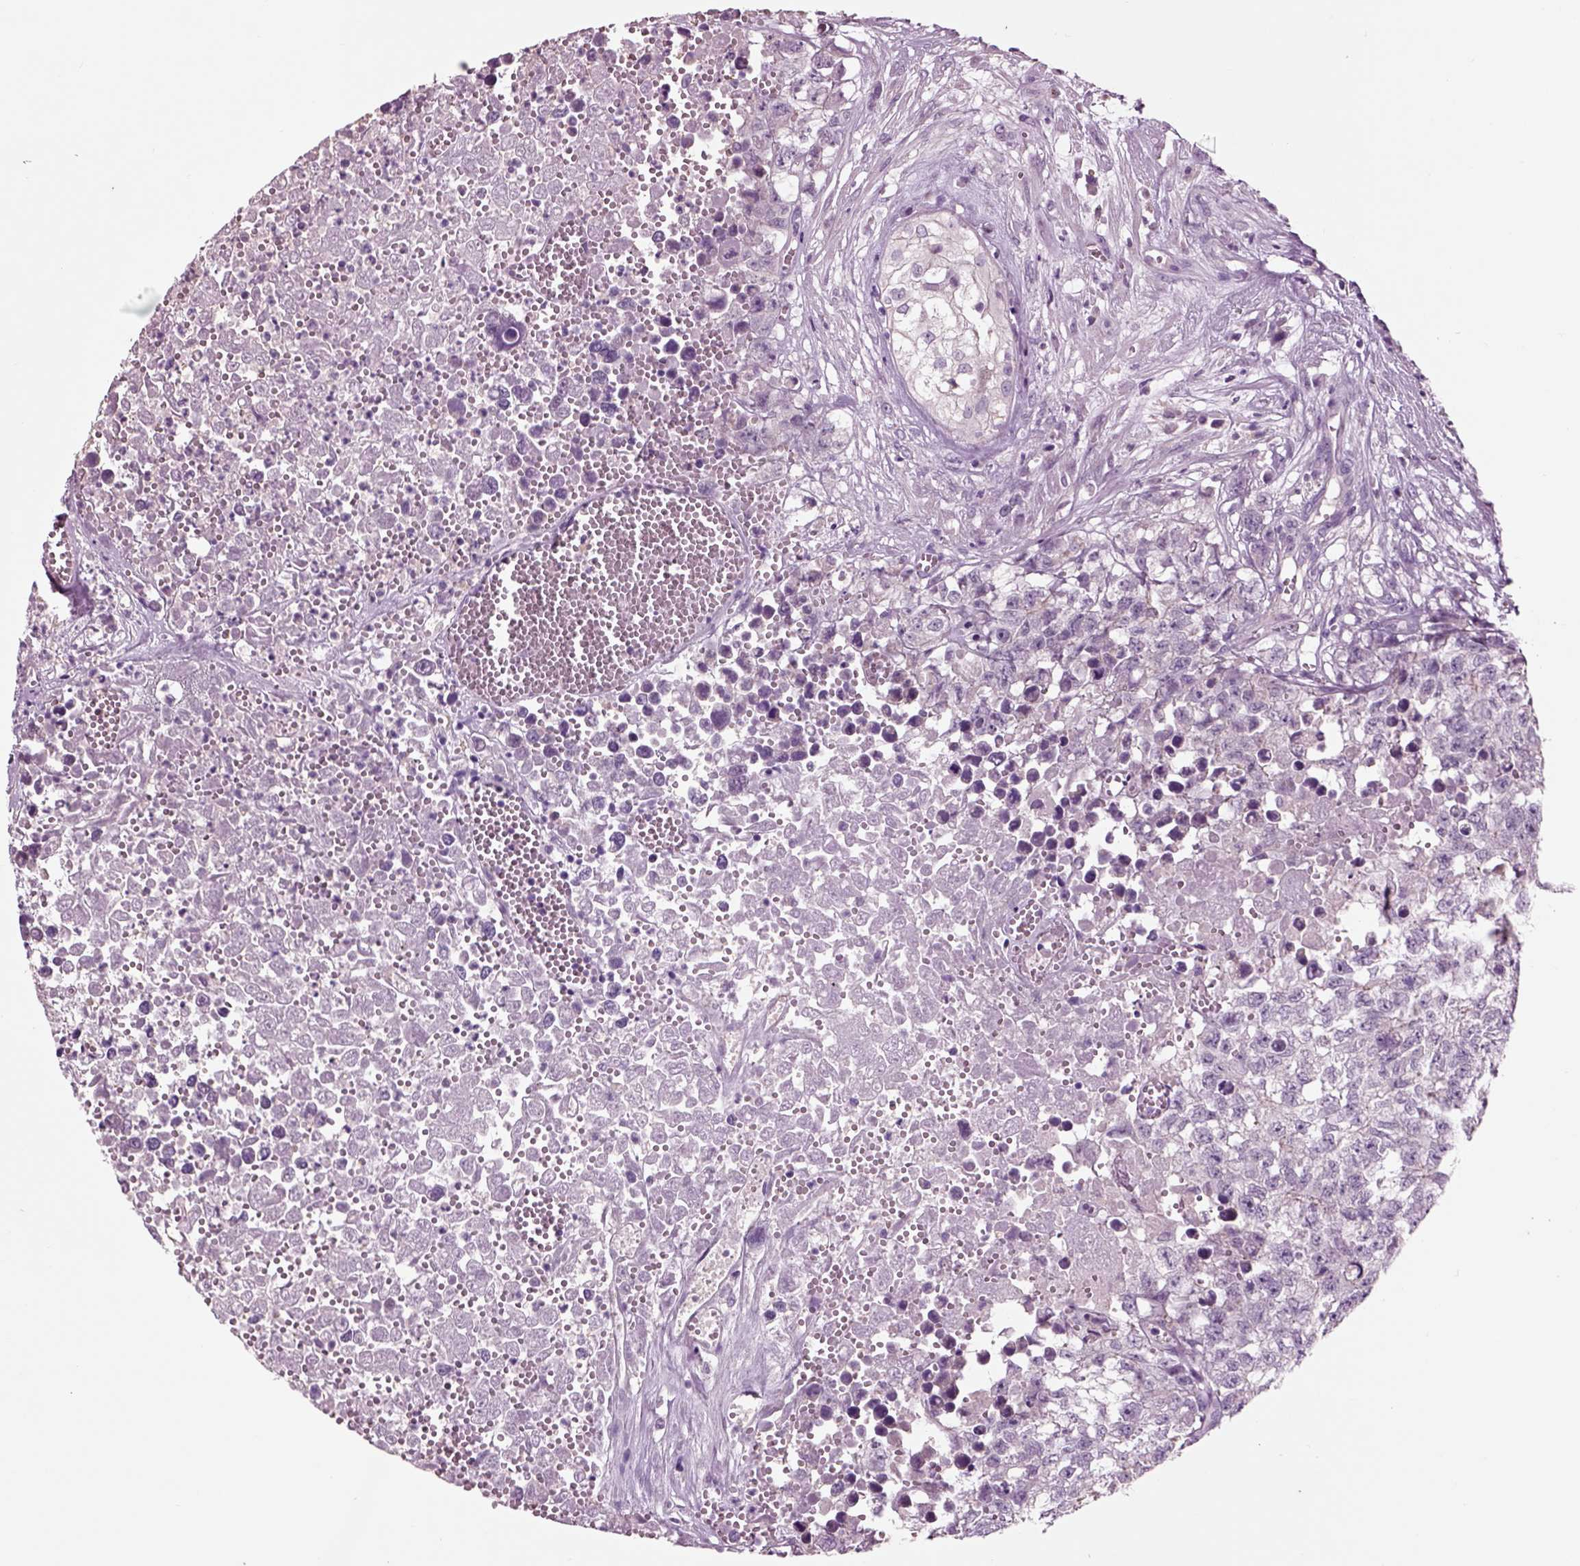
{"staining": {"intensity": "negative", "quantity": "none", "location": "none"}, "tissue": "testis cancer", "cell_type": "Tumor cells", "image_type": "cancer", "snomed": [{"axis": "morphology", "description": "Seminoma, NOS"}, {"axis": "morphology", "description": "Carcinoma, Embryonal, NOS"}, {"axis": "topography", "description": "Testis"}], "caption": "Image shows no protein staining in tumor cells of testis cancer tissue.", "gene": "CHGB", "patient": {"sex": "male", "age": 22}}